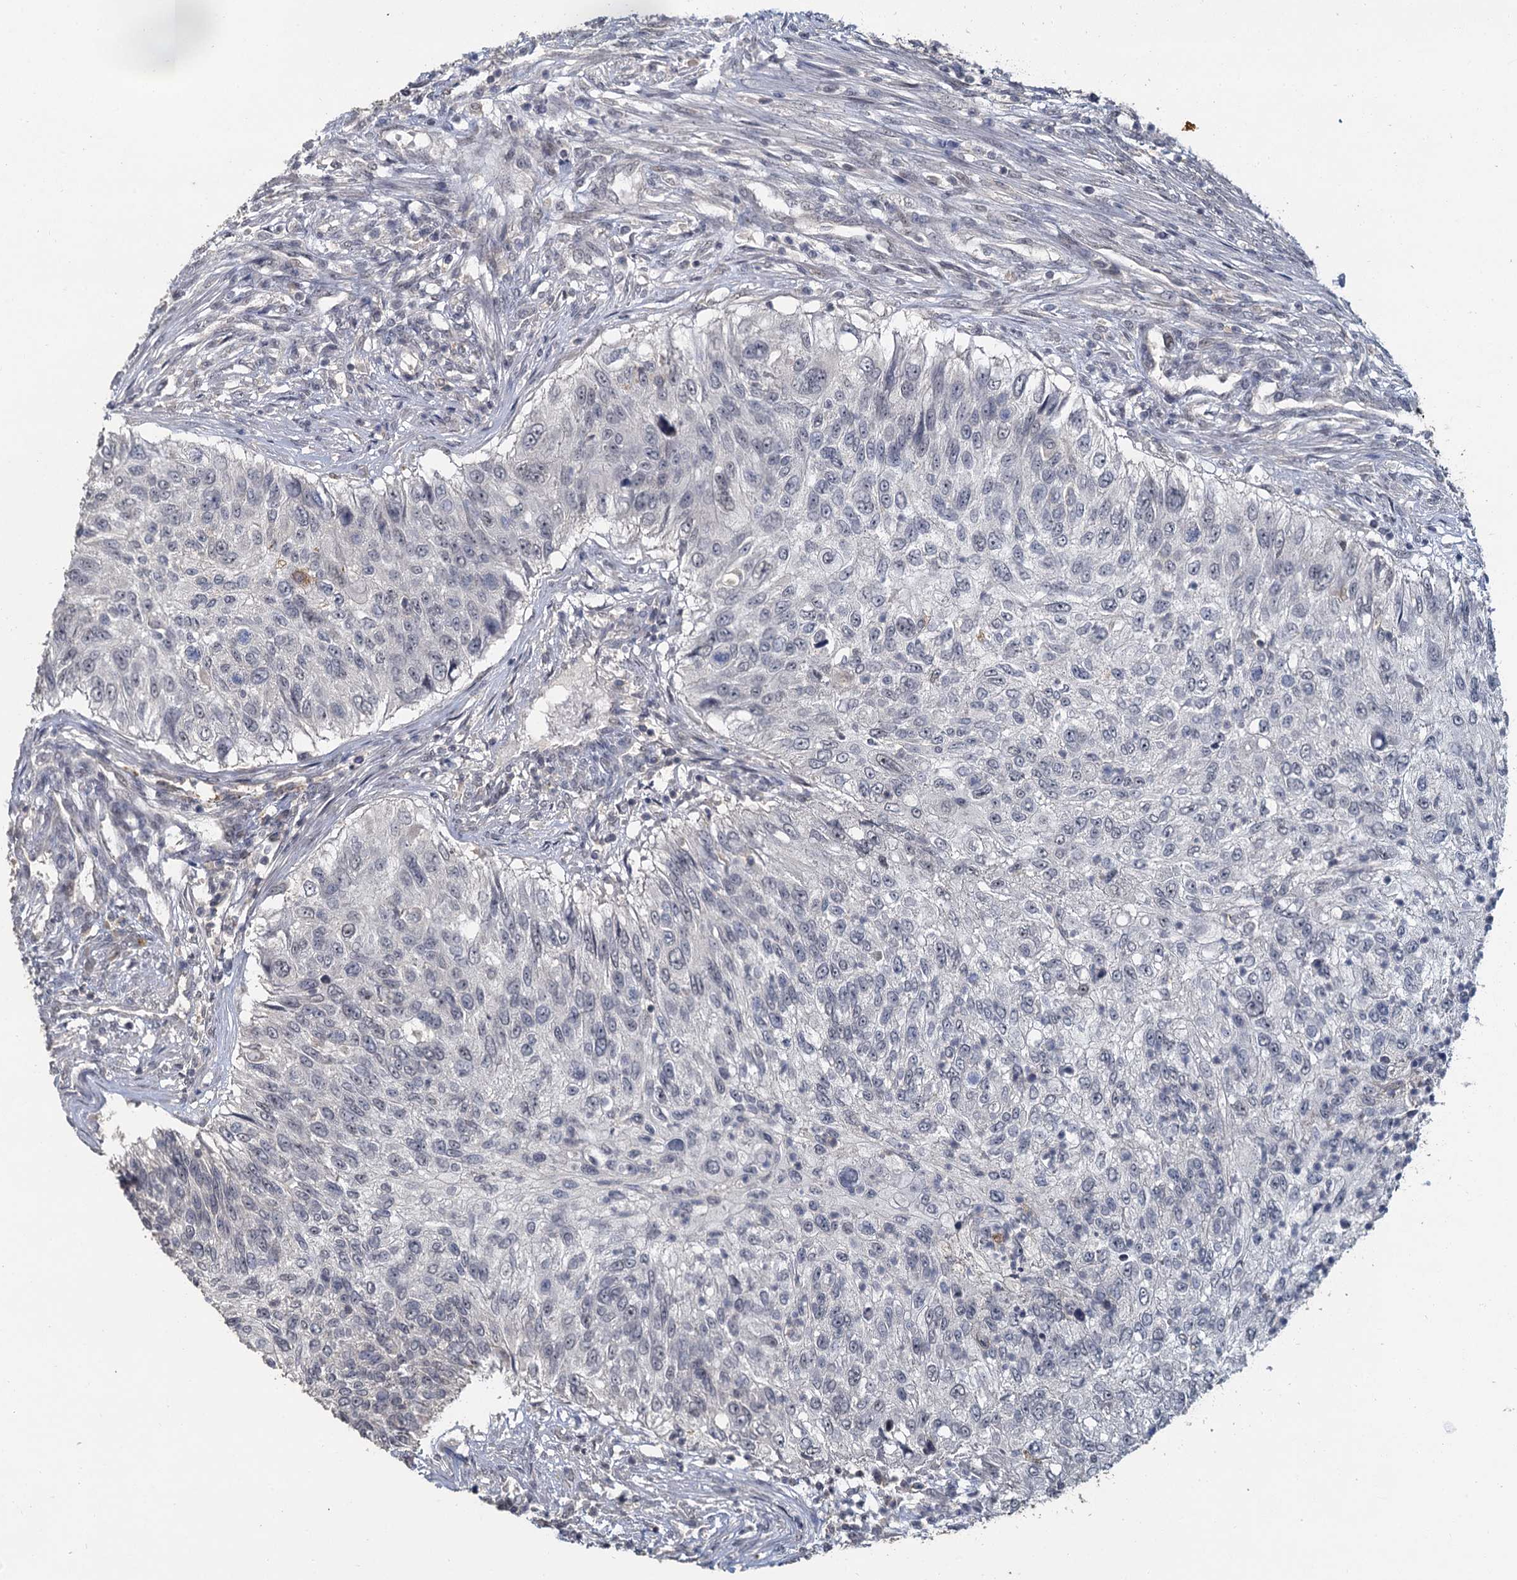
{"staining": {"intensity": "negative", "quantity": "none", "location": "none"}, "tissue": "urothelial cancer", "cell_type": "Tumor cells", "image_type": "cancer", "snomed": [{"axis": "morphology", "description": "Urothelial carcinoma, High grade"}, {"axis": "topography", "description": "Urinary bladder"}], "caption": "Human urothelial carcinoma (high-grade) stained for a protein using immunohistochemistry (IHC) demonstrates no expression in tumor cells.", "gene": "MUCL1", "patient": {"sex": "female", "age": 60}}